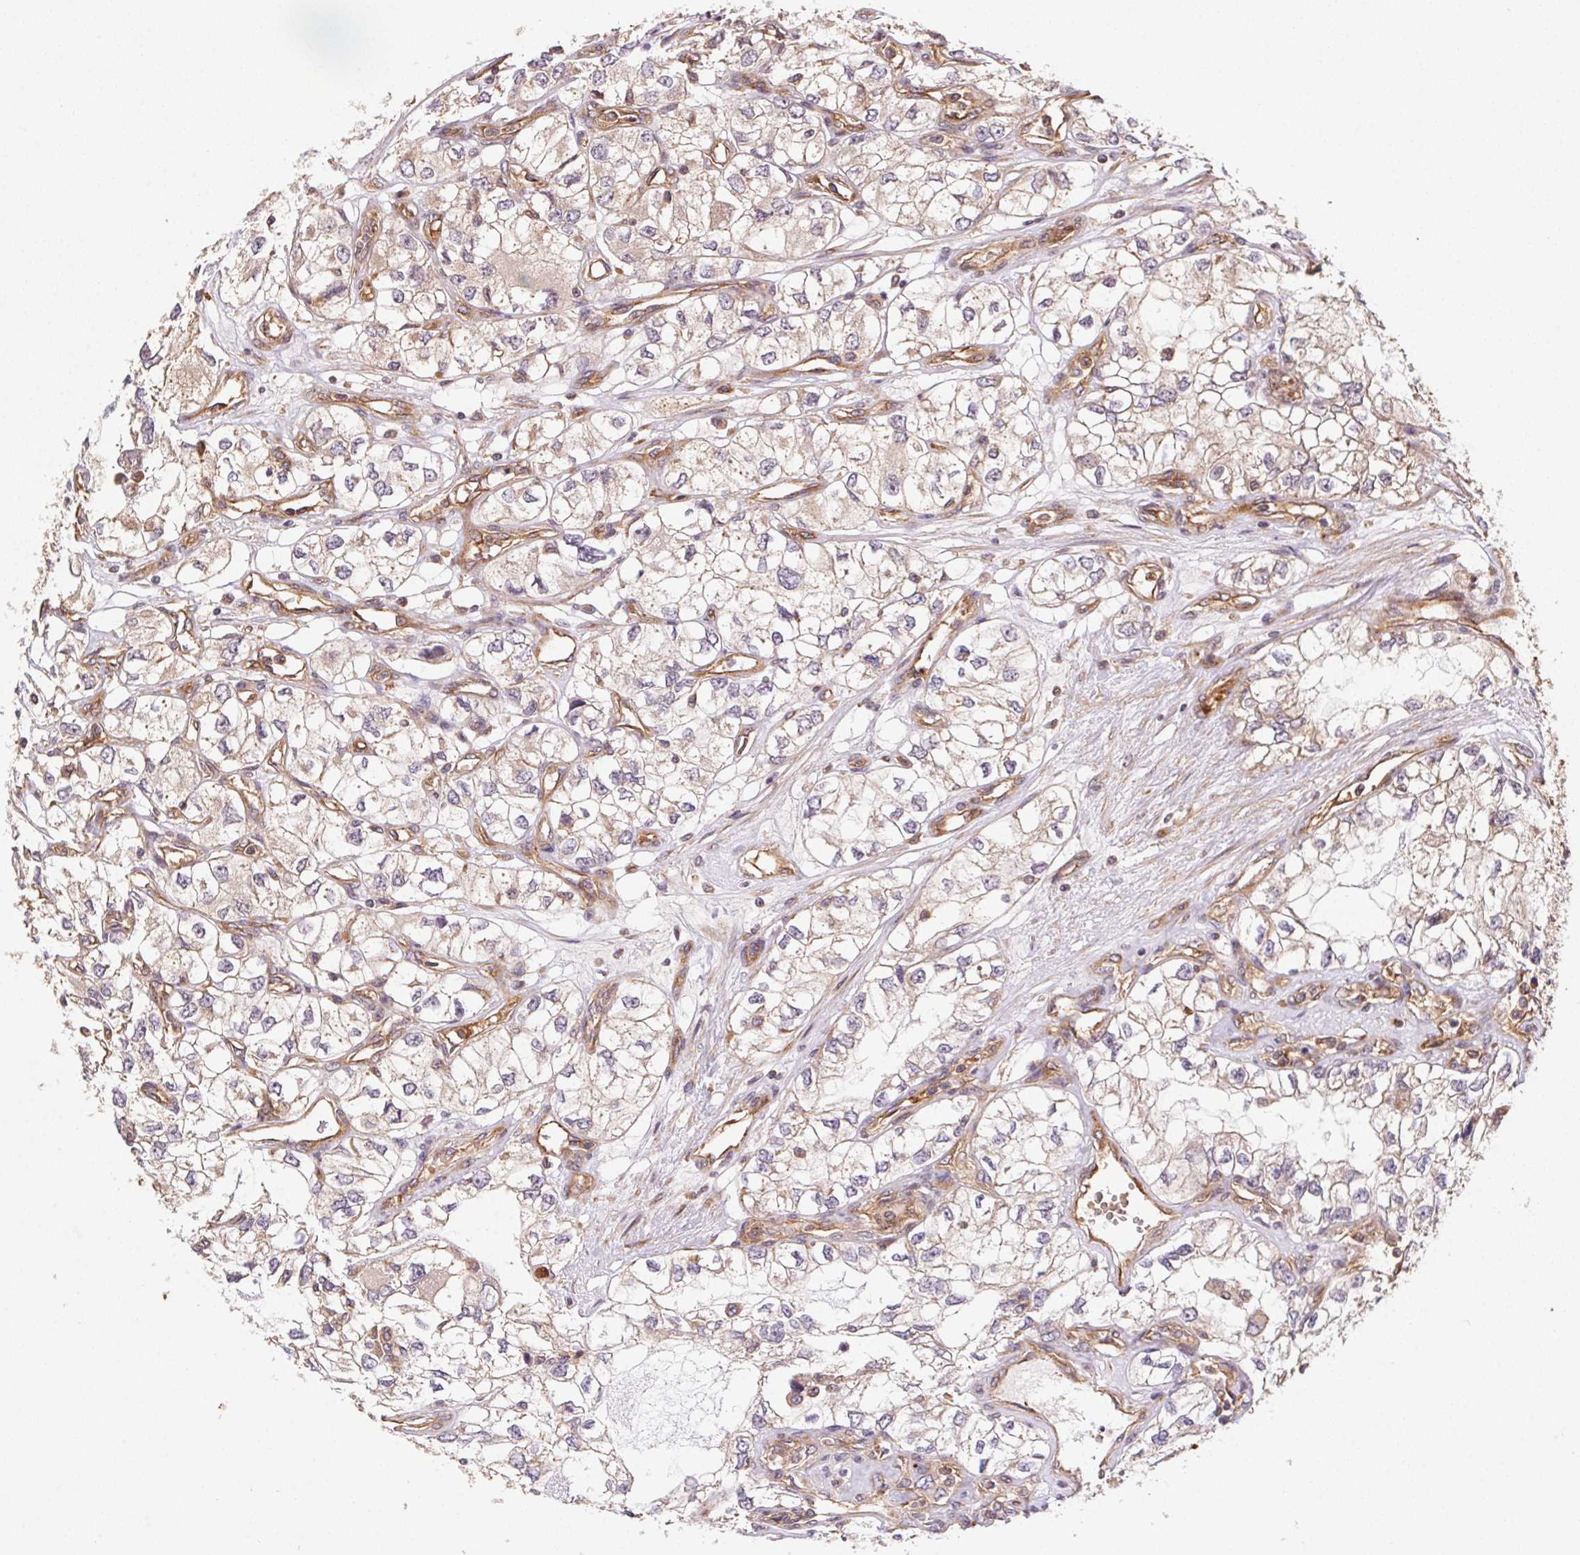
{"staining": {"intensity": "weak", "quantity": "<25%", "location": "cytoplasmic/membranous"}, "tissue": "renal cancer", "cell_type": "Tumor cells", "image_type": "cancer", "snomed": [{"axis": "morphology", "description": "Adenocarcinoma, NOS"}, {"axis": "topography", "description": "Kidney"}], "caption": "DAB (3,3'-diaminobenzidine) immunohistochemical staining of renal cancer (adenocarcinoma) displays no significant positivity in tumor cells. The staining is performed using DAB (3,3'-diaminobenzidine) brown chromogen with nuclei counter-stained in using hematoxylin.", "gene": "USE1", "patient": {"sex": "female", "age": 59}}